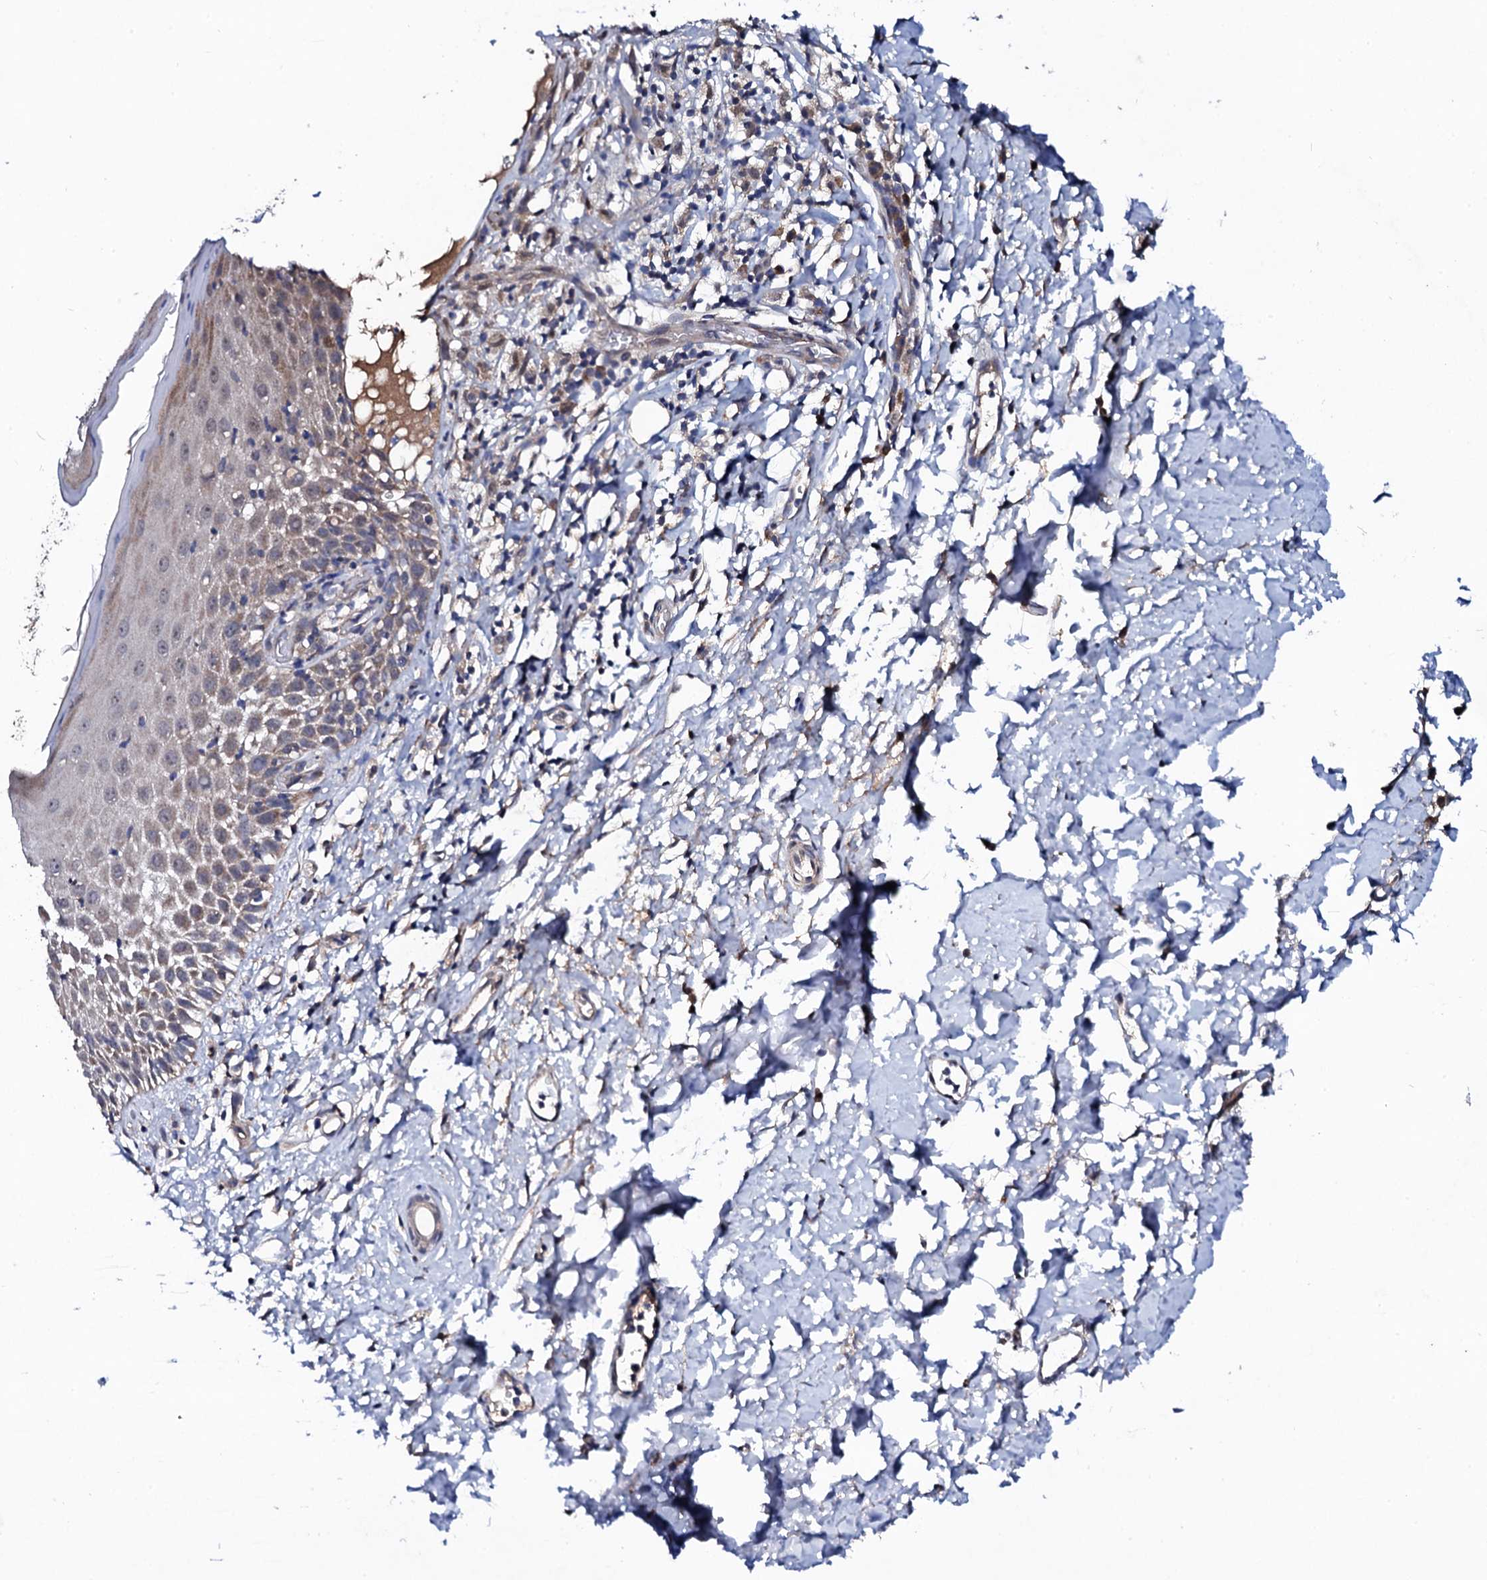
{"staining": {"intensity": "moderate", "quantity": "25%-75%", "location": "cytoplasmic/membranous"}, "tissue": "skin", "cell_type": "Epidermal cells", "image_type": "normal", "snomed": [{"axis": "morphology", "description": "Normal tissue, NOS"}, {"axis": "topography", "description": "Vulva"}], "caption": "Immunohistochemical staining of normal human skin displays 25%-75% levels of moderate cytoplasmic/membranous protein expression in about 25%-75% of epidermal cells. (DAB IHC, brown staining for protein, blue staining for nuclei).", "gene": "IP6K1", "patient": {"sex": "female", "age": 68}}